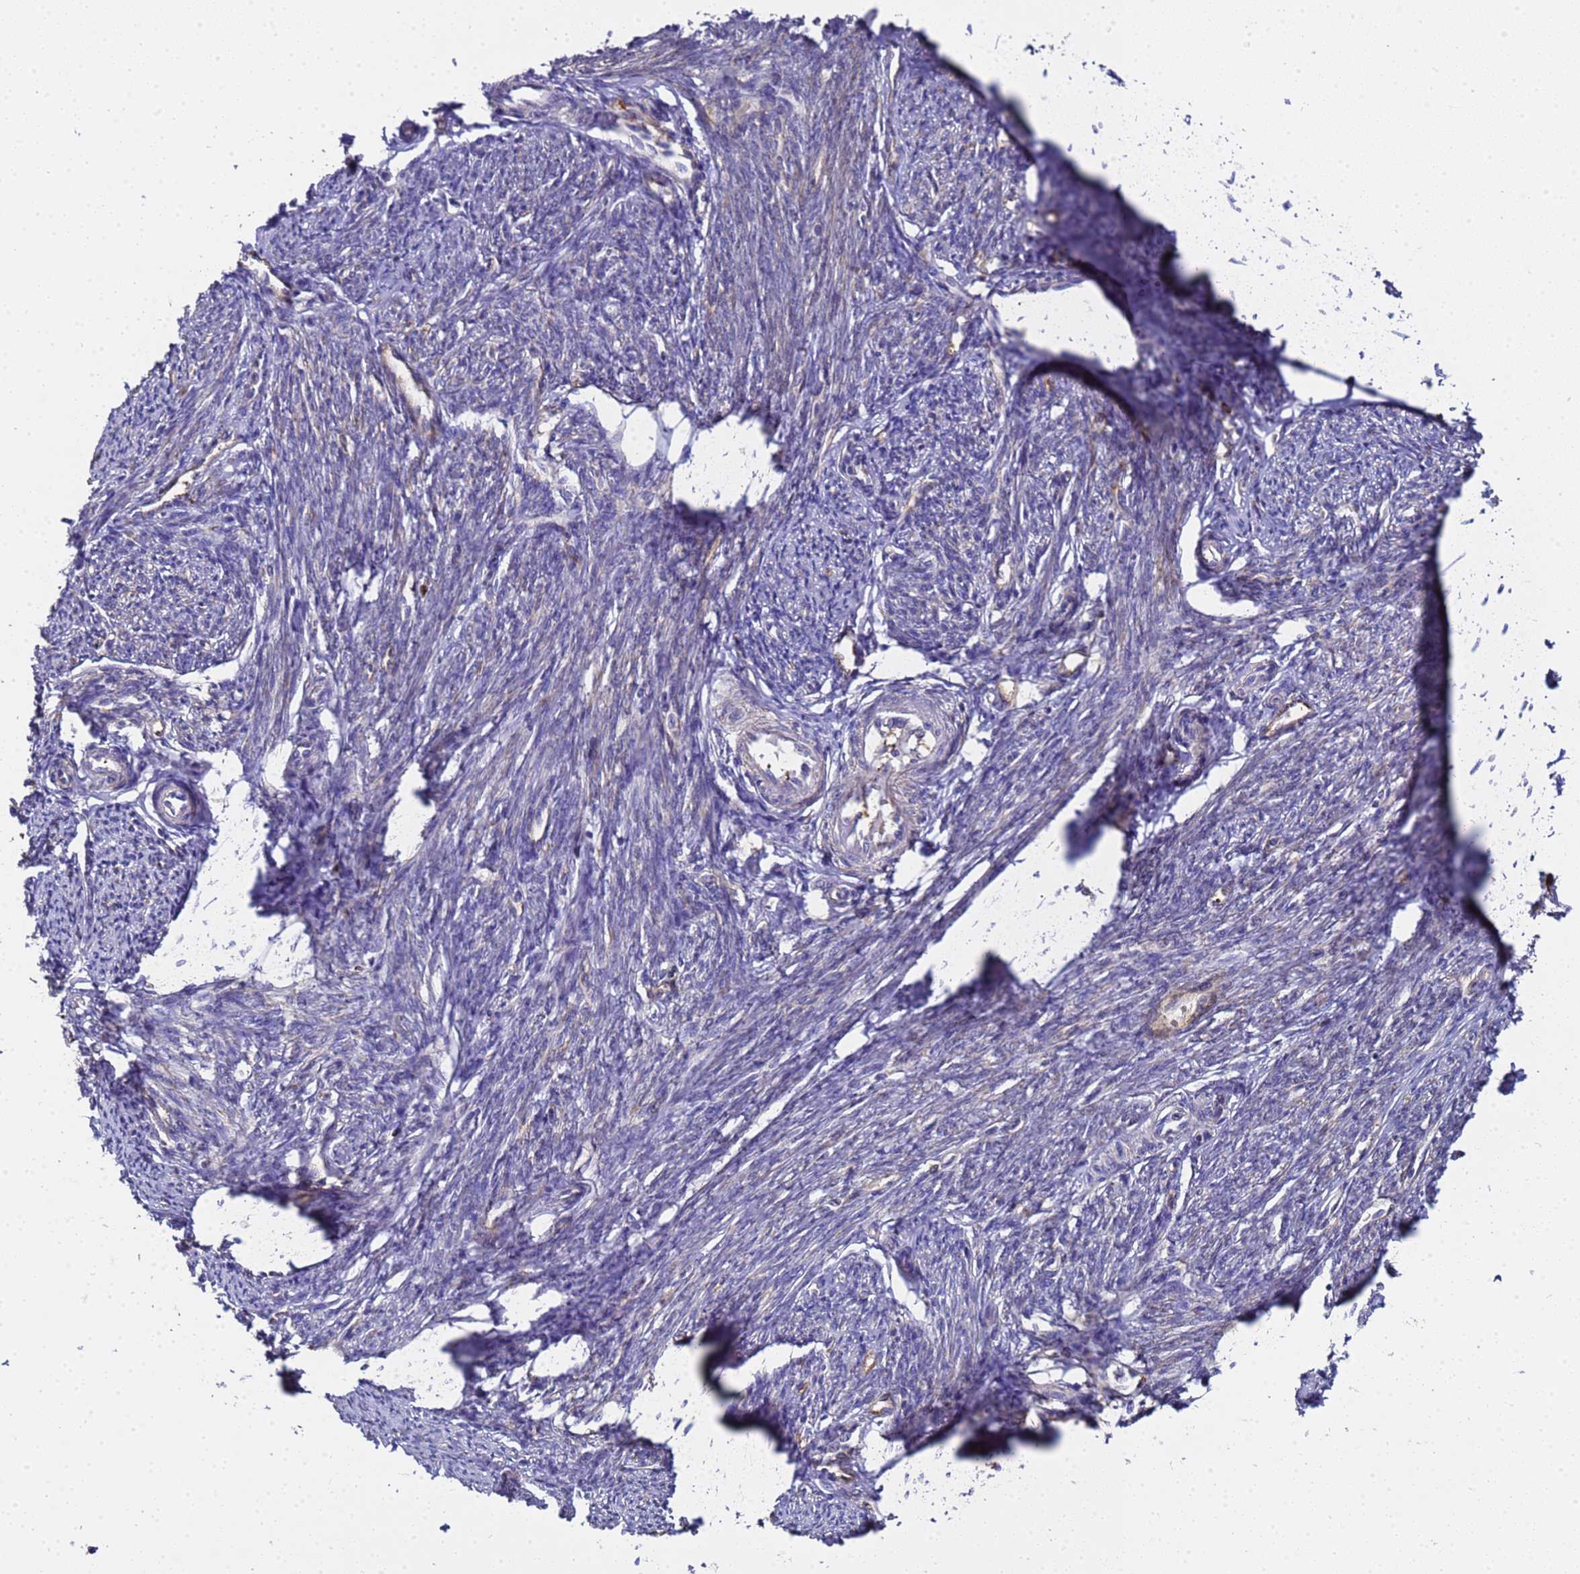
{"staining": {"intensity": "moderate", "quantity": "25%-75%", "location": "cytoplasmic/membranous"}, "tissue": "smooth muscle", "cell_type": "Smooth muscle cells", "image_type": "normal", "snomed": [{"axis": "morphology", "description": "Normal tissue, NOS"}, {"axis": "topography", "description": "Smooth muscle"}, {"axis": "topography", "description": "Uterus"}], "caption": "This is an image of immunohistochemistry staining of benign smooth muscle, which shows moderate expression in the cytoplasmic/membranous of smooth muscle cells.", "gene": "MOCS1", "patient": {"sex": "female", "age": 59}}